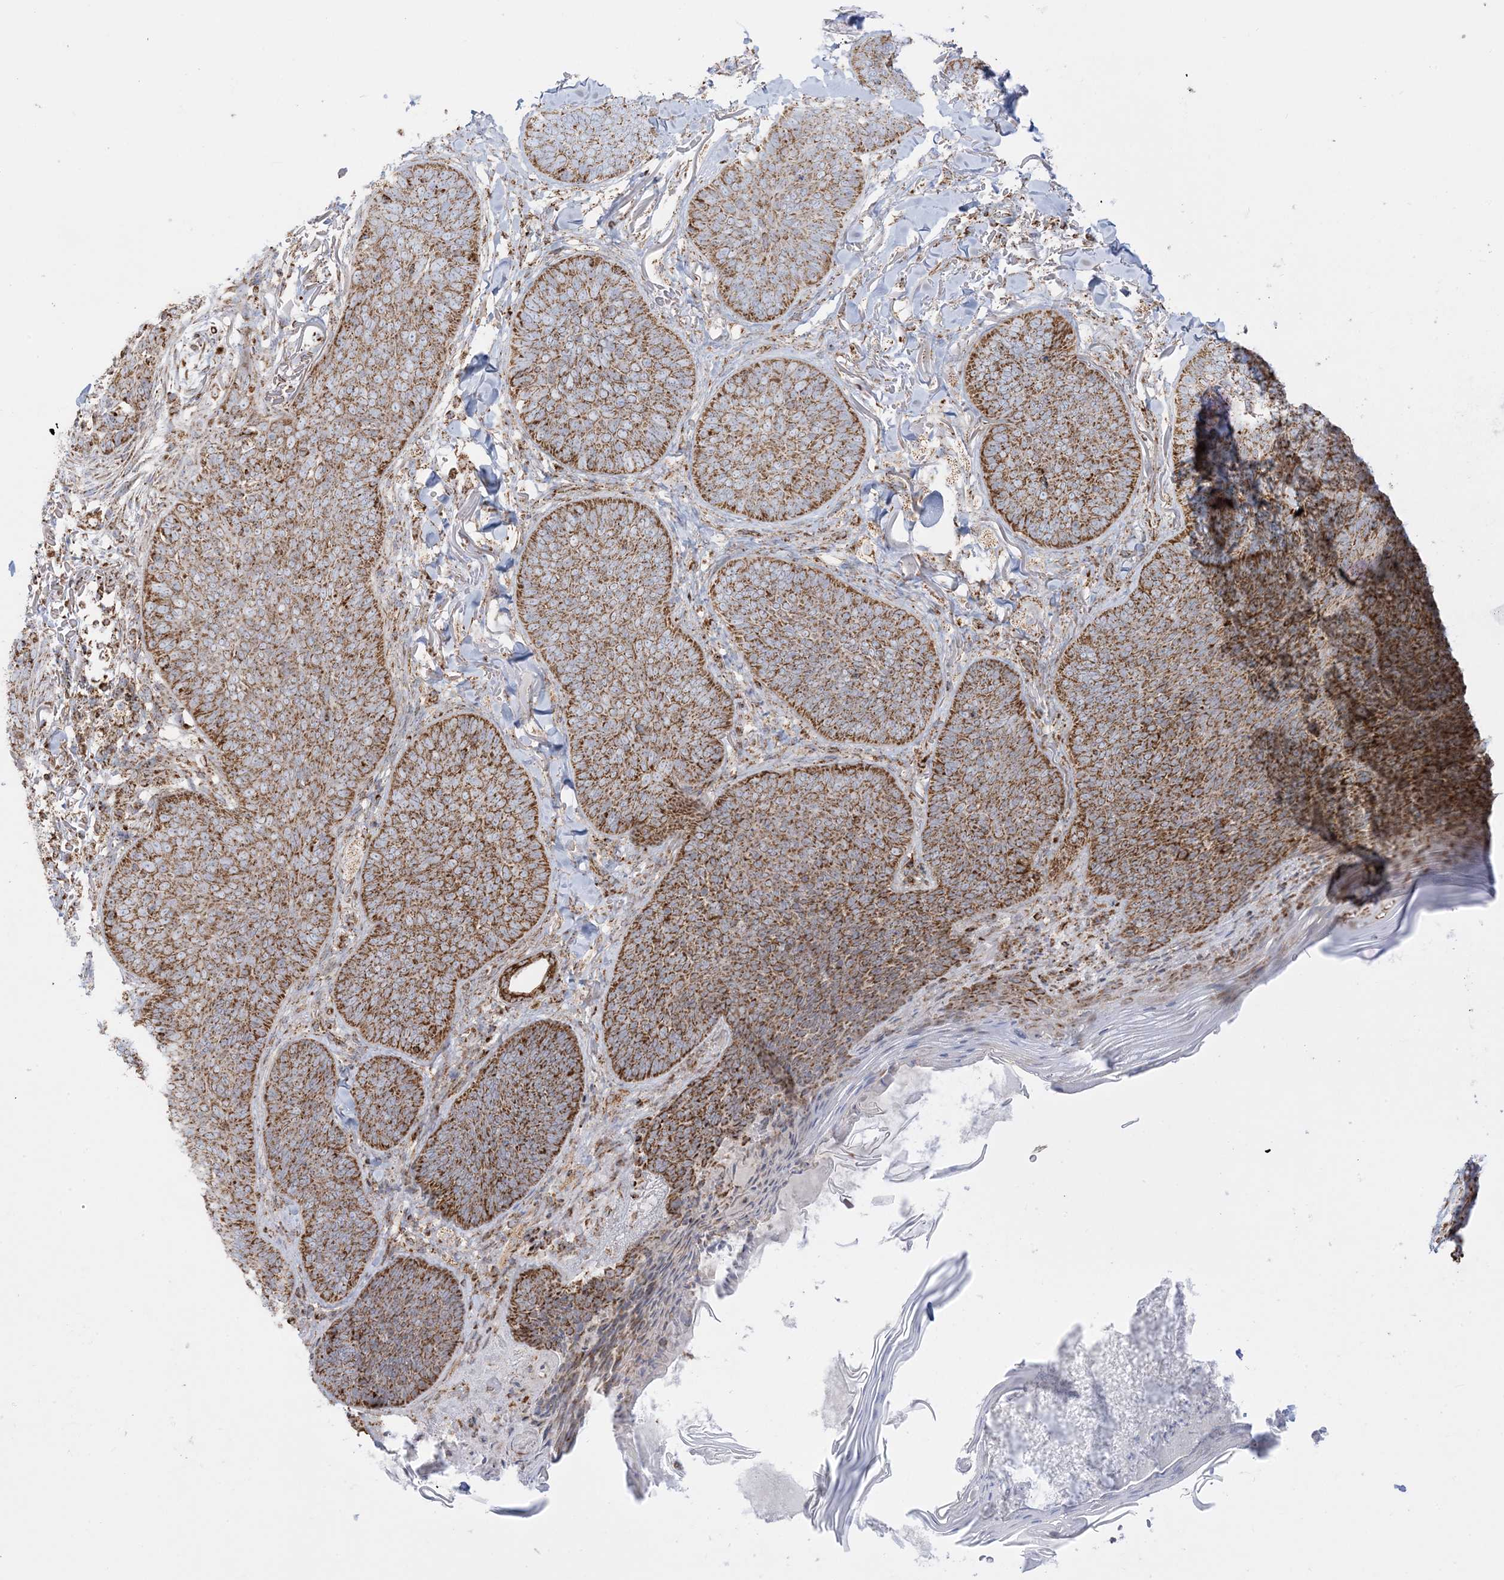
{"staining": {"intensity": "moderate", "quantity": ">75%", "location": "cytoplasmic/membranous"}, "tissue": "skin cancer", "cell_type": "Tumor cells", "image_type": "cancer", "snomed": [{"axis": "morphology", "description": "Basal cell carcinoma"}, {"axis": "topography", "description": "Skin"}], "caption": "Protein analysis of skin cancer tissue shows moderate cytoplasmic/membranous expression in about >75% of tumor cells.", "gene": "MRPS36", "patient": {"sex": "male", "age": 85}}